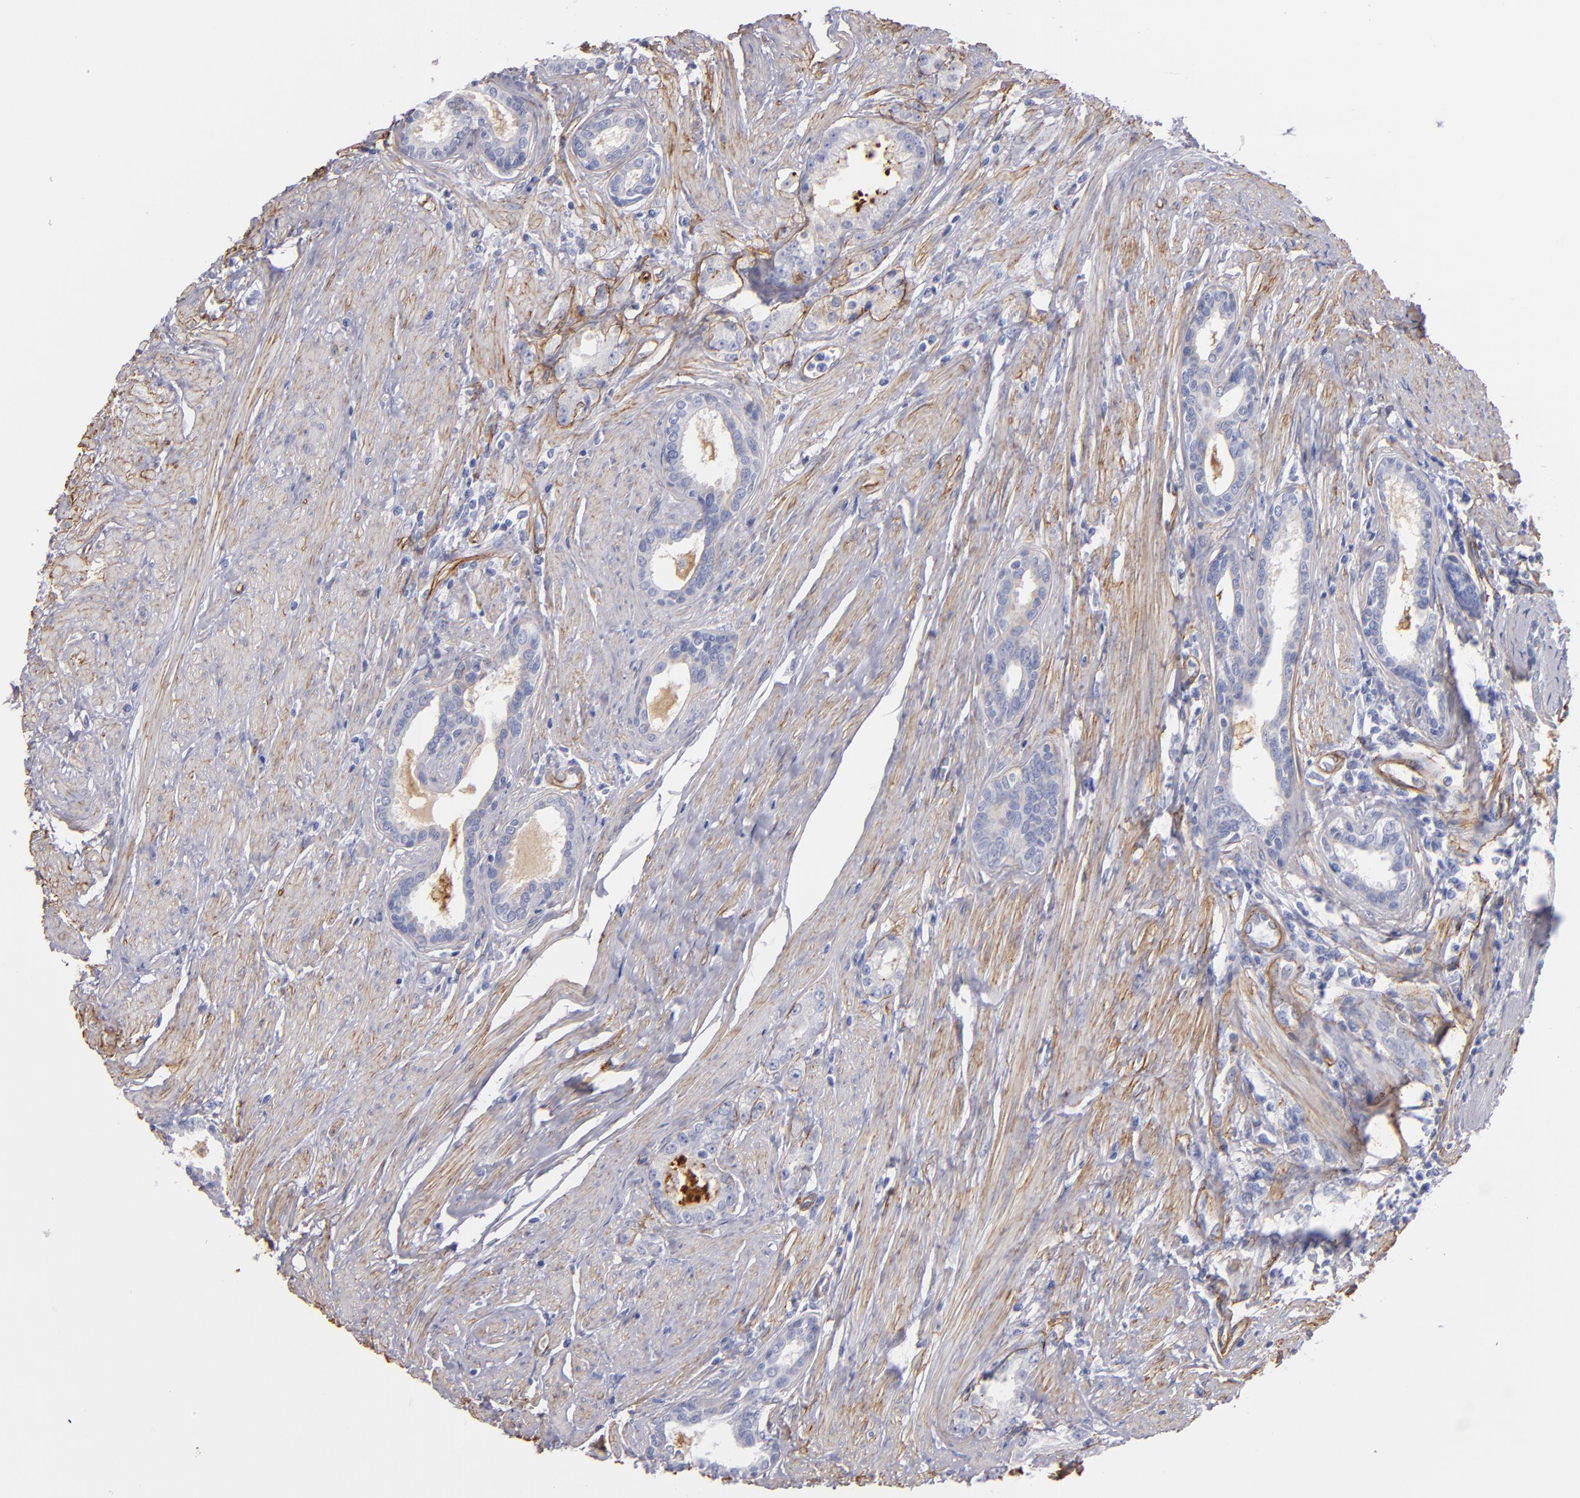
{"staining": {"intensity": "weak", "quantity": "<25%", "location": "cytoplasmic/membranous"}, "tissue": "prostate cancer", "cell_type": "Tumor cells", "image_type": "cancer", "snomed": [{"axis": "morphology", "description": "Adenocarcinoma, Medium grade"}, {"axis": "topography", "description": "Prostate"}], "caption": "This is a photomicrograph of IHC staining of prostate medium-grade adenocarcinoma, which shows no positivity in tumor cells.", "gene": "LAMC1", "patient": {"sex": "male", "age": 72}}